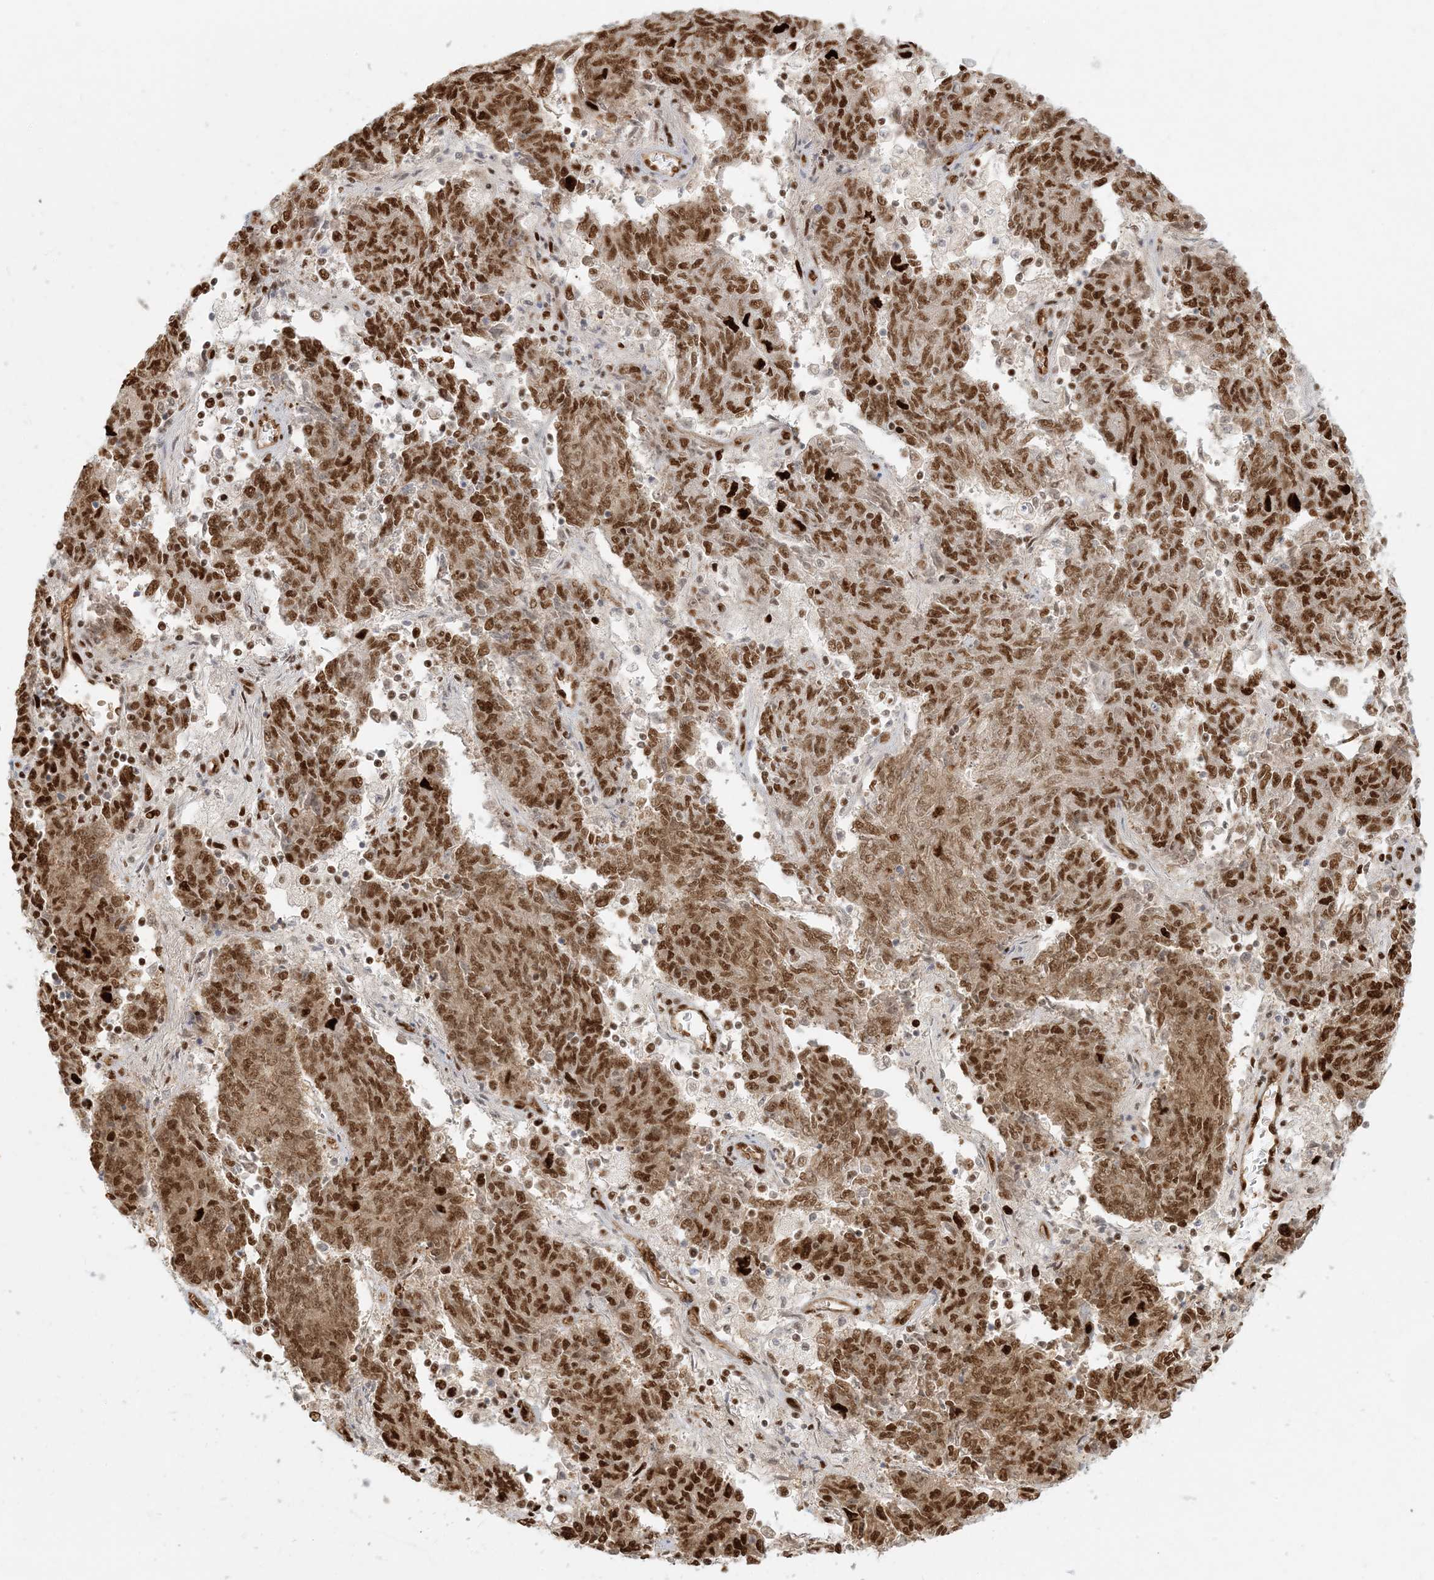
{"staining": {"intensity": "strong", "quantity": ">75%", "location": "nuclear"}, "tissue": "endometrial cancer", "cell_type": "Tumor cells", "image_type": "cancer", "snomed": [{"axis": "morphology", "description": "Adenocarcinoma, NOS"}, {"axis": "topography", "description": "Endometrium"}], "caption": "Endometrial cancer (adenocarcinoma) tissue reveals strong nuclear expression in approximately >75% of tumor cells, visualized by immunohistochemistry.", "gene": "CKS2", "patient": {"sex": "female", "age": 80}}